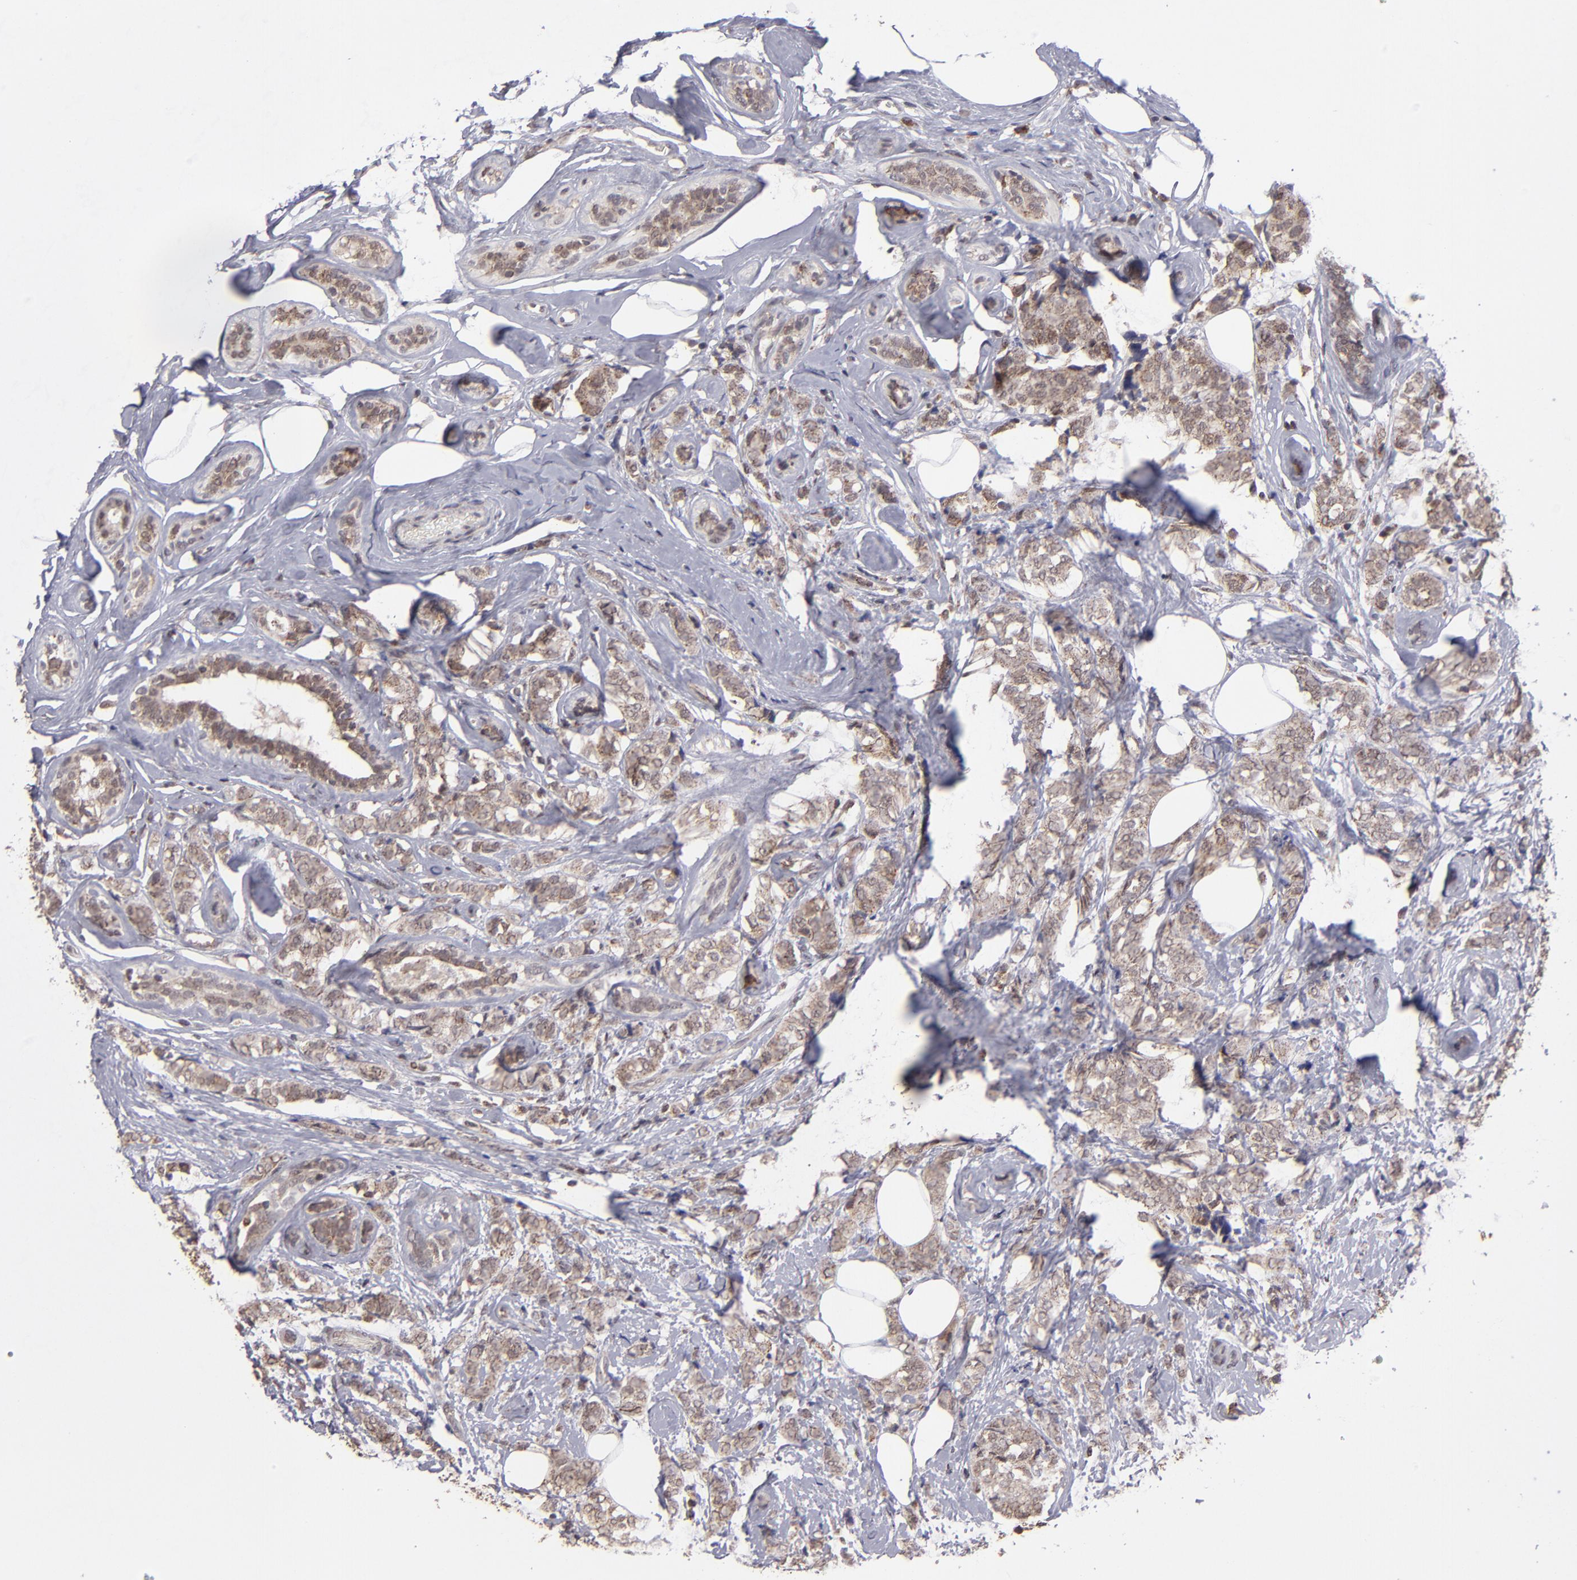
{"staining": {"intensity": "weak", "quantity": ">75%", "location": "cytoplasmic/membranous"}, "tissue": "breast cancer", "cell_type": "Tumor cells", "image_type": "cancer", "snomed": [{"axis": "morphology", "description": "Lobular carcinoma"}, {"axis": "topography", "description": "Breast"}], "caption": "This is an image of immunohistochemistry (IHC) staining of breast cancer (lobular carcinoma), which shows weak staining in the cytoplasmic/membranous of tumor cells.", "gene": "SLC15A1", "patient": {"sex": "female", "age": 60}}